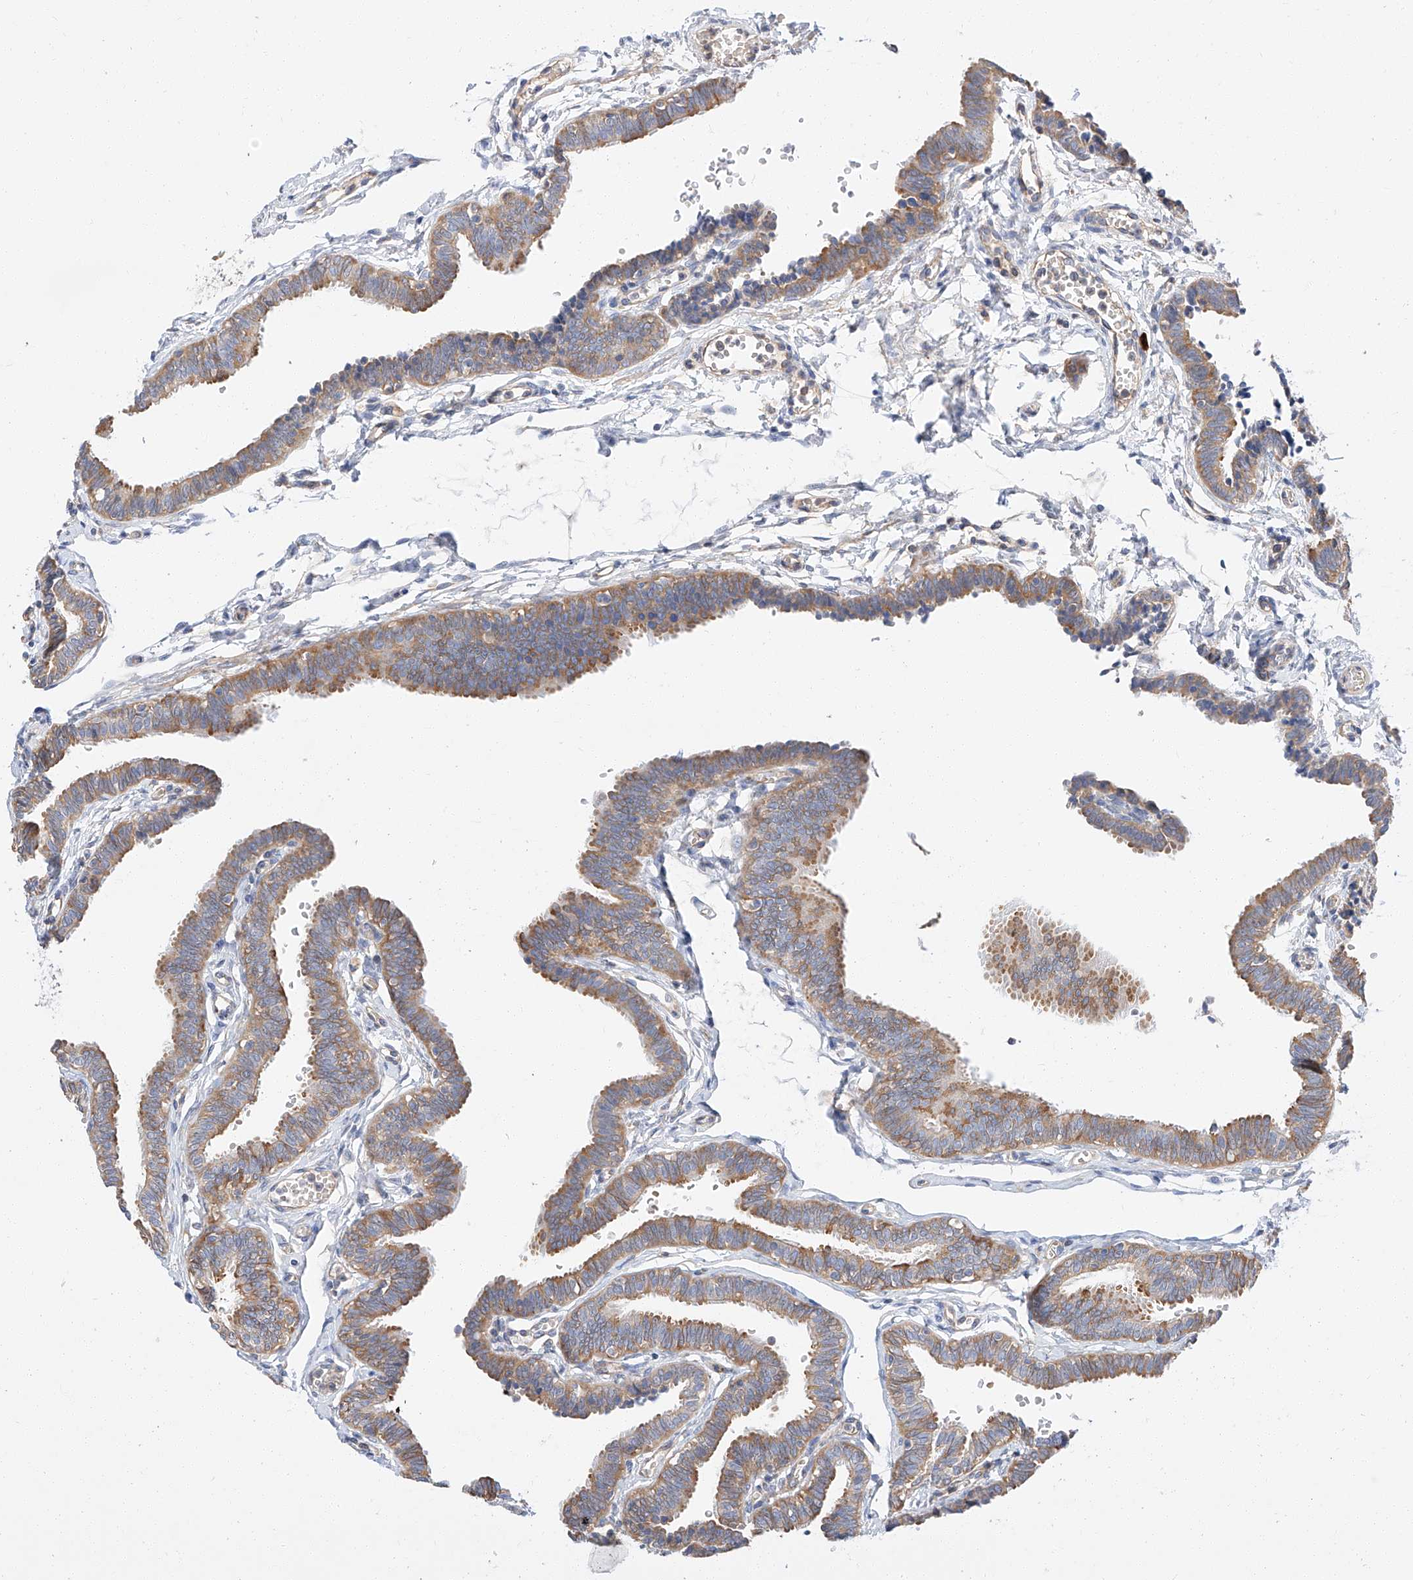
{"staining": {"intensity": "moderate", "quantity": "25%-75%", "location": "cytoplasmic/membranous"}, "tissue": "fallopian tube", "cell_type": "Glandular cells", "image_type": "normal", "snomed": [{"axis": "morphology", "description": "Normal tissue, NOS"}, {"axis": "topography", "description": "Fallopian tube"}, {"axis": "topography", "description": "Ovary"}], "caption": "Human fallopian tube stained for a protein (brown) demonstrates moderate cytoplasmic/membranous positive staining in approximately 25%-75% of glandular cells.", "gene": "GLMN", "patient": {"sex": "female", "age": 23}}